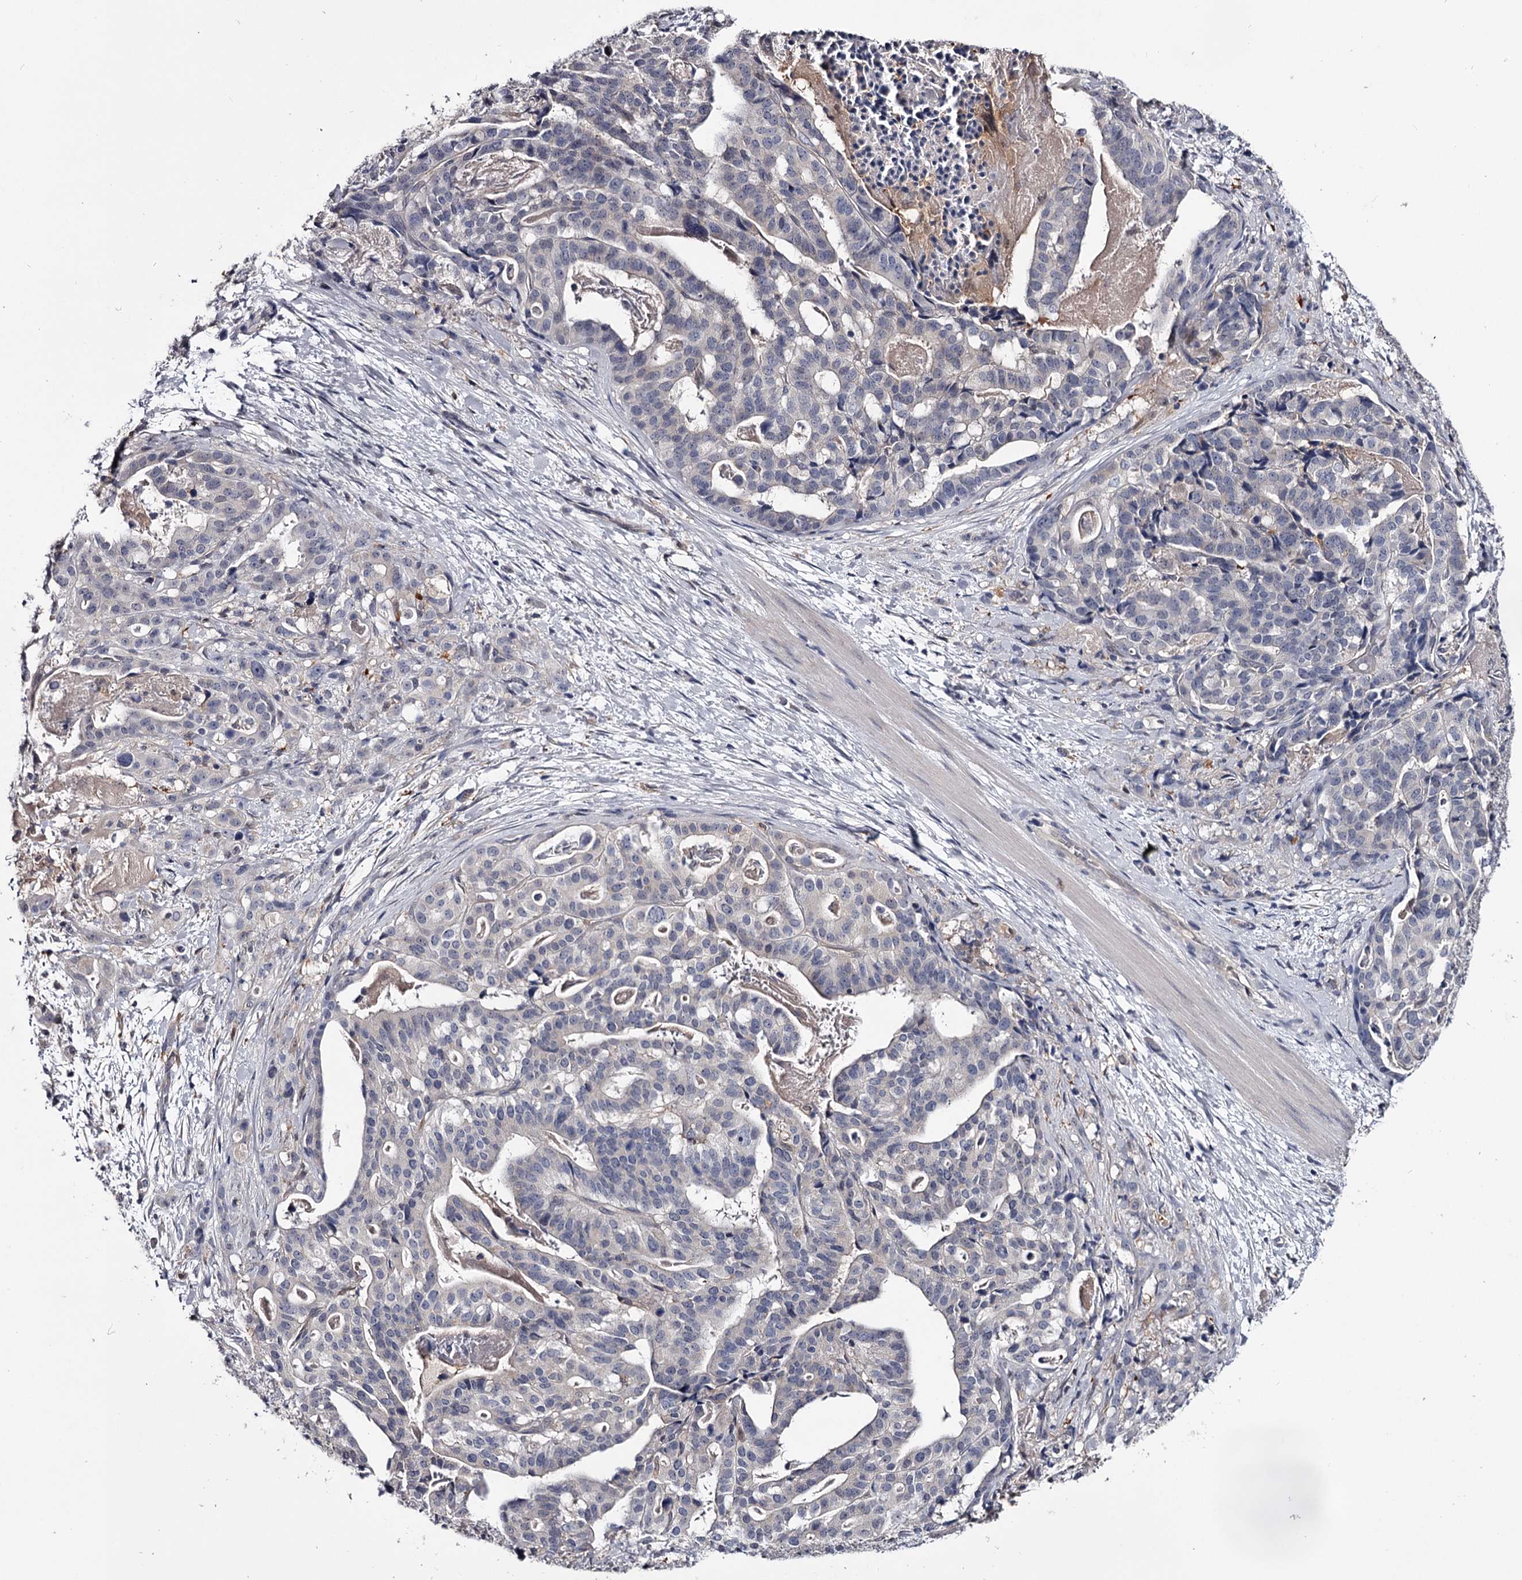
{"staining": {"intensity": "negative", "quantity": "none", "location": "none"}, "tissue": "stomach cancer", "cell_type": "Tumor cells", "image_type": "cancer", "snomed": [{"axis": "morphology", "description": "Adenocarcinoma, NOS"}, {"axis": "topography", "description": "Stomach"}], "caption": "Image shows no significant protein positivity in tumor cells of stomach cancer. (DAB (3,3'-diaminobenzidine) immunohistochemistry (IHC) visualized using brightfield microscopy, high magnification).", "gene": "GSTO1", "patient": {"sex": "male", "age": 48}}